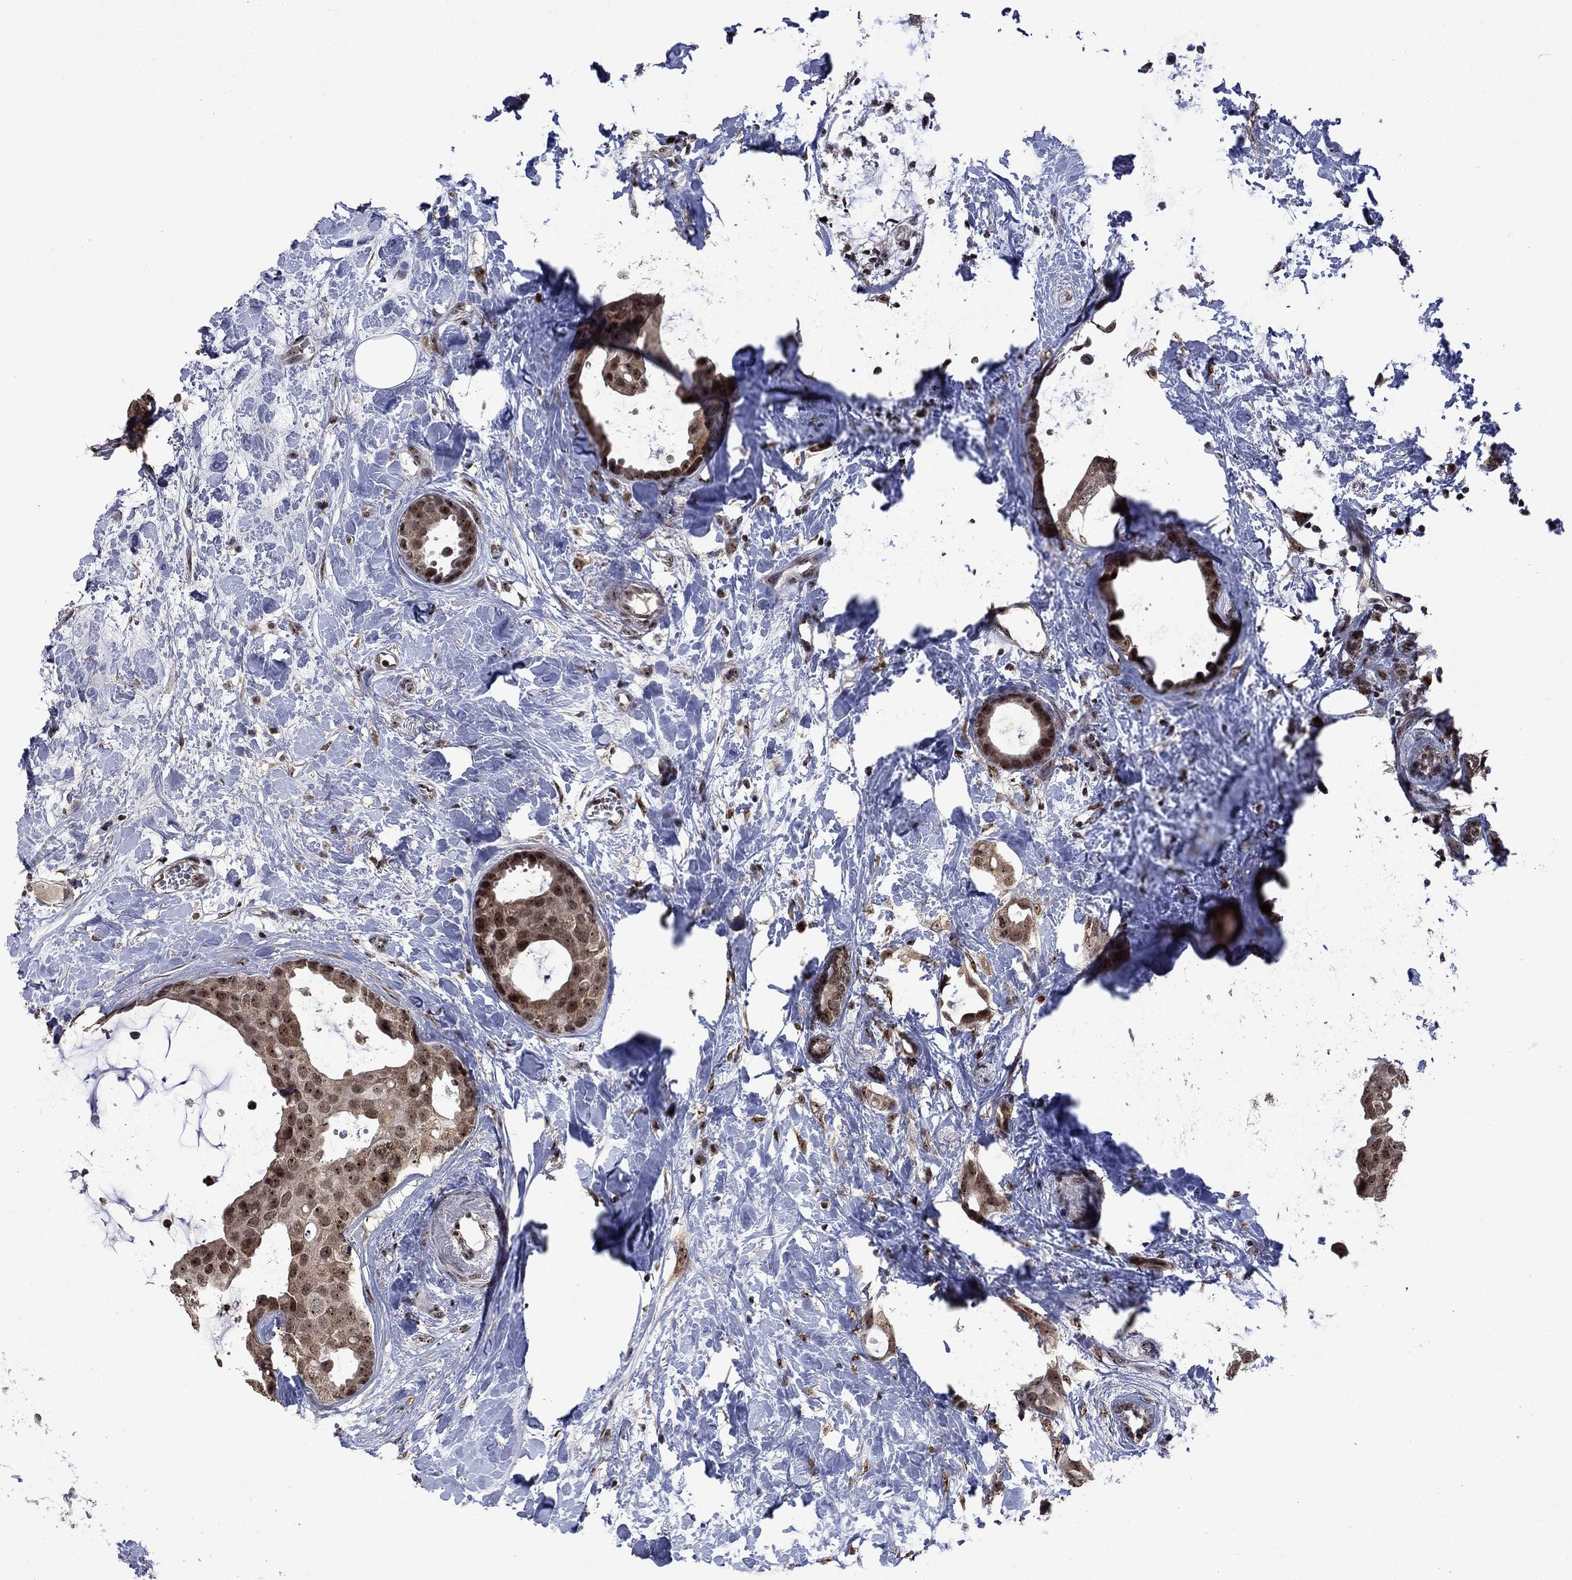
{"staining": {"intensity": "moderate", "quantity": "25%-75%", "location": "cytoplasmic/membranous,nuclear"}, "tissue": "breast cancer", "cell_type": "Tumor cells", "image_type": "cancer", "snomed": [{"axis": "morphology", "description": "Duct carcinoma"}, {"axis": "topography", "description": "Breast"}], "caption": "Immunohistochemistry histopathology image of neoplastic tissue: human breast cancer (infiltrating ductal carcinoma) stained using immunohistochemistry reveals medium levels of moderate protein expression localized specifically in the cytoplasmic/membranous and nuclear of tumor cells, appearing as a cytoplasmic/membranous and nuclear brown color.", "gene": "FBL", "patient": {"sex": "female", "age": 45}}